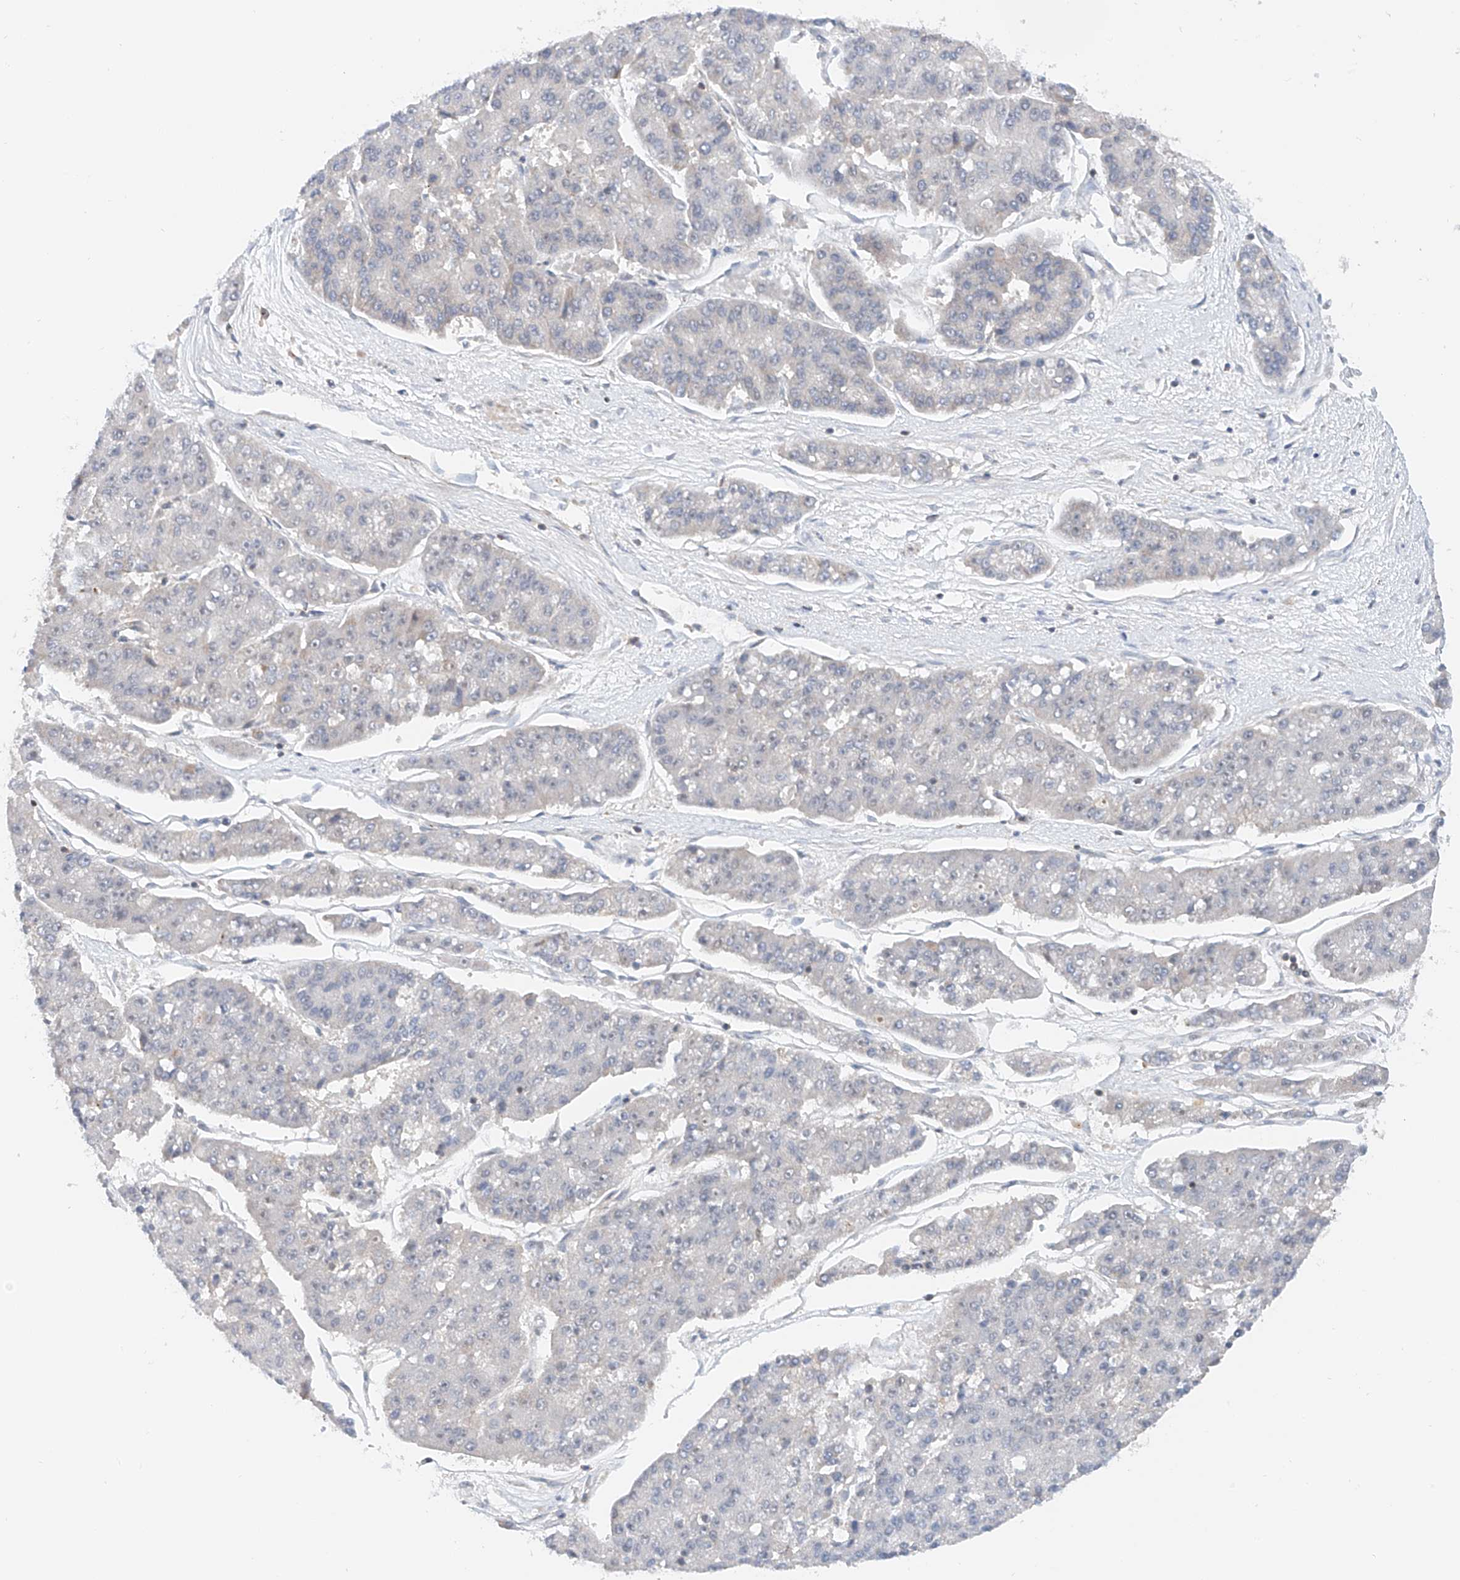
{"staining": {"intensity": "negative", "quantity": "none", "location": "none"}, "tissue": "pancreatic cancer", "cell_type": "Tumor cells", "image_type": "cancer", "snomed": [{"axis": "morphology", "description": "Adenocarcinoma, NOS"}, {"axis": "topography", "description": "Pancreas"}], "caption": "The IHC histopathology image has no significant expression in tumor cells of pancreatic adenocarcinoma tissue. (DAB (3,3'-diaminobenzidine) immunohistochemistry, high magnification).", "gene": "MFN2", "patient": {"sex": "male", "age": 50}}